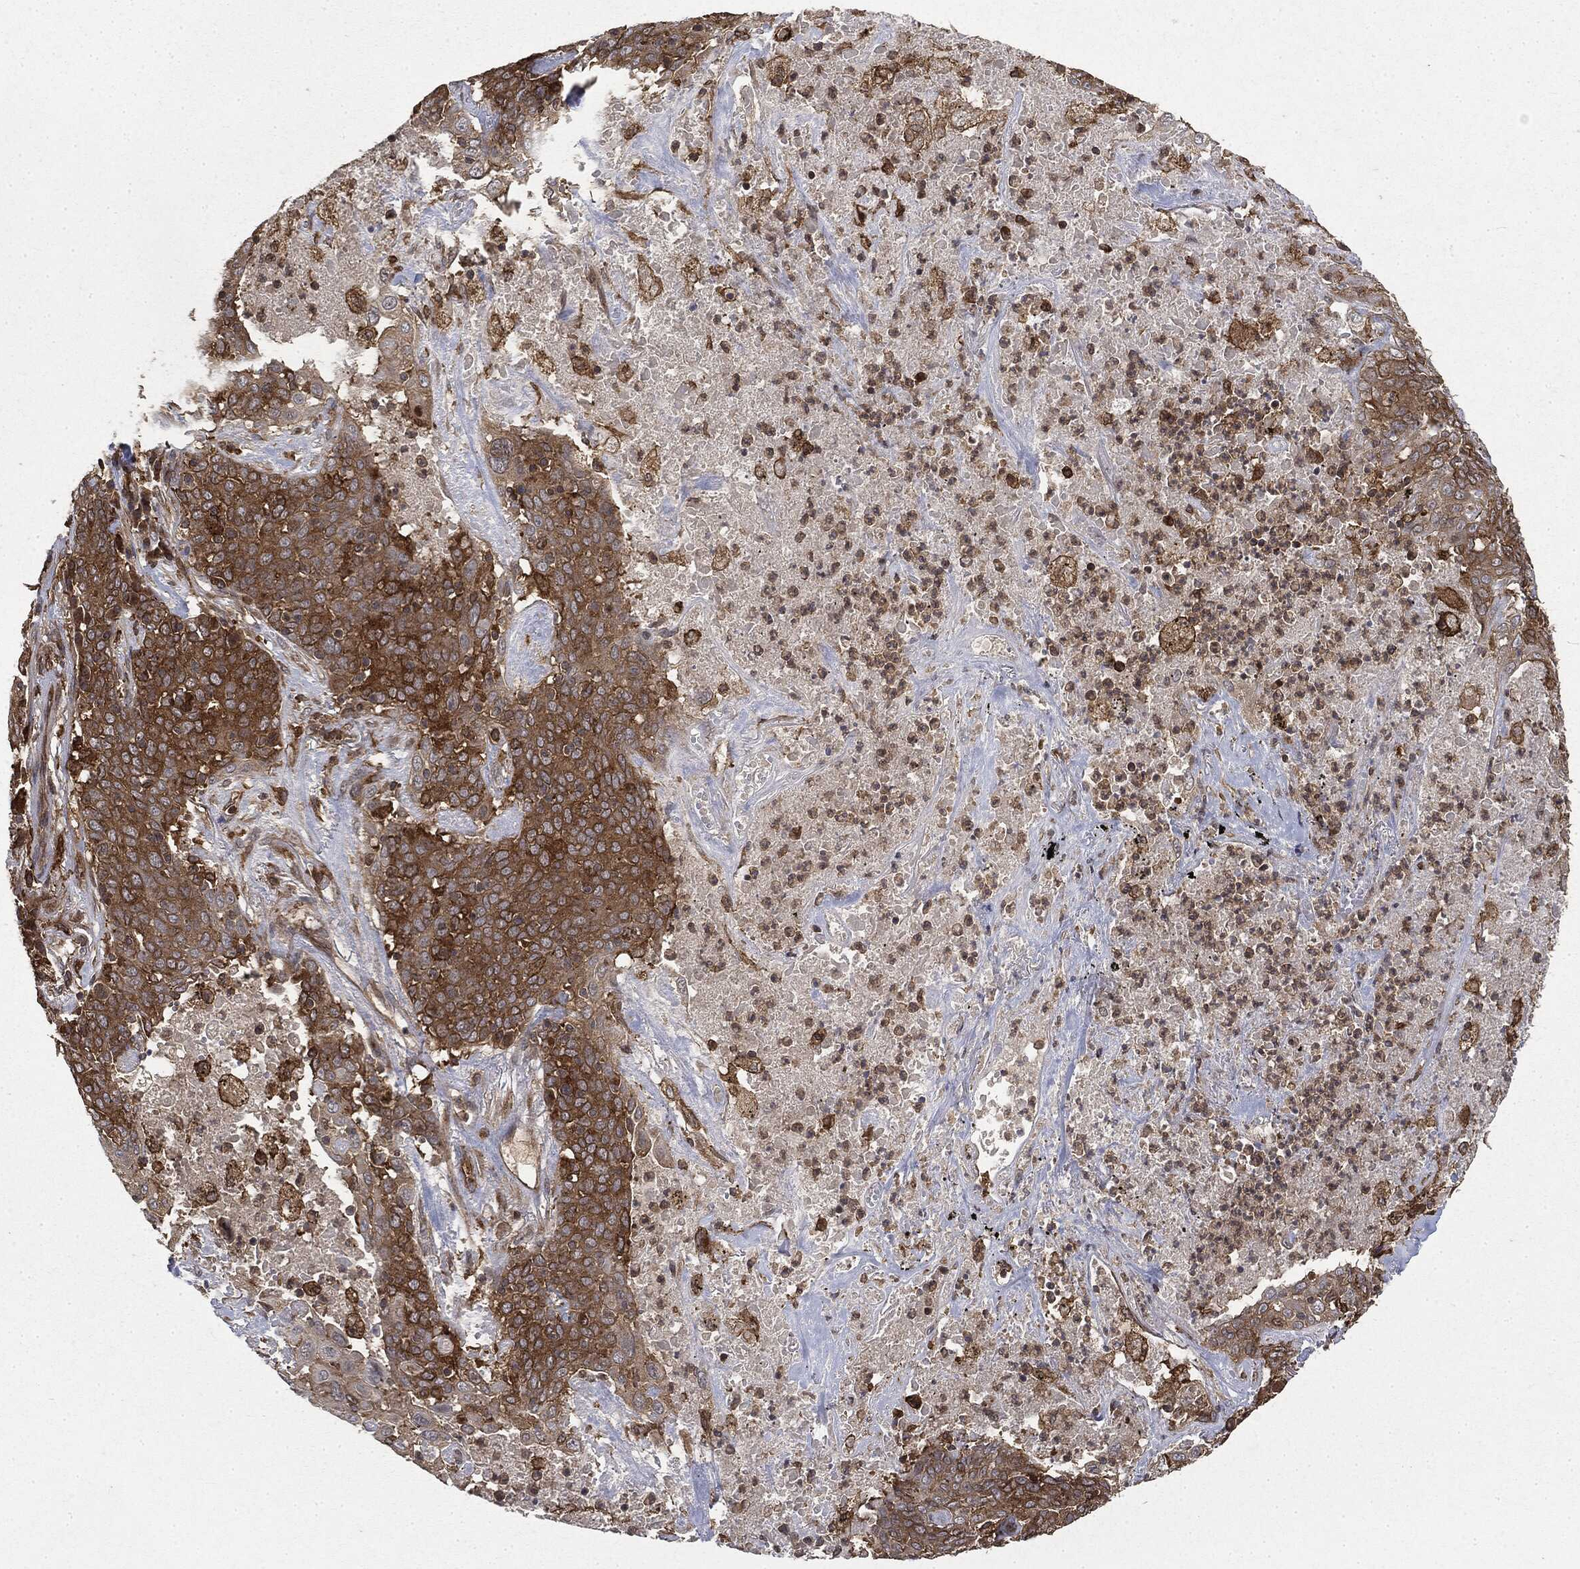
{"staining": {"intensity": "moderate", "quantity": ">75%", "location": "cytoplasmic/membranous"}, "tissue": "lung cancer", "cell_type": "Tumor cells", "image_type": "cancer", "snomed": [{"axis": "morphology", "description": "Squamous cell carcinoma, NOS"}, {"axis": "topography", "description": "Lung"}], "caption": "Immunohistochemical staining of lung cancer reveals medium levels of moderate cytoplasmic/membranous staining in approximately >75% of tumor cells.", "gene": "SNX5", "patient": {"sex": "male", "age": 82}}